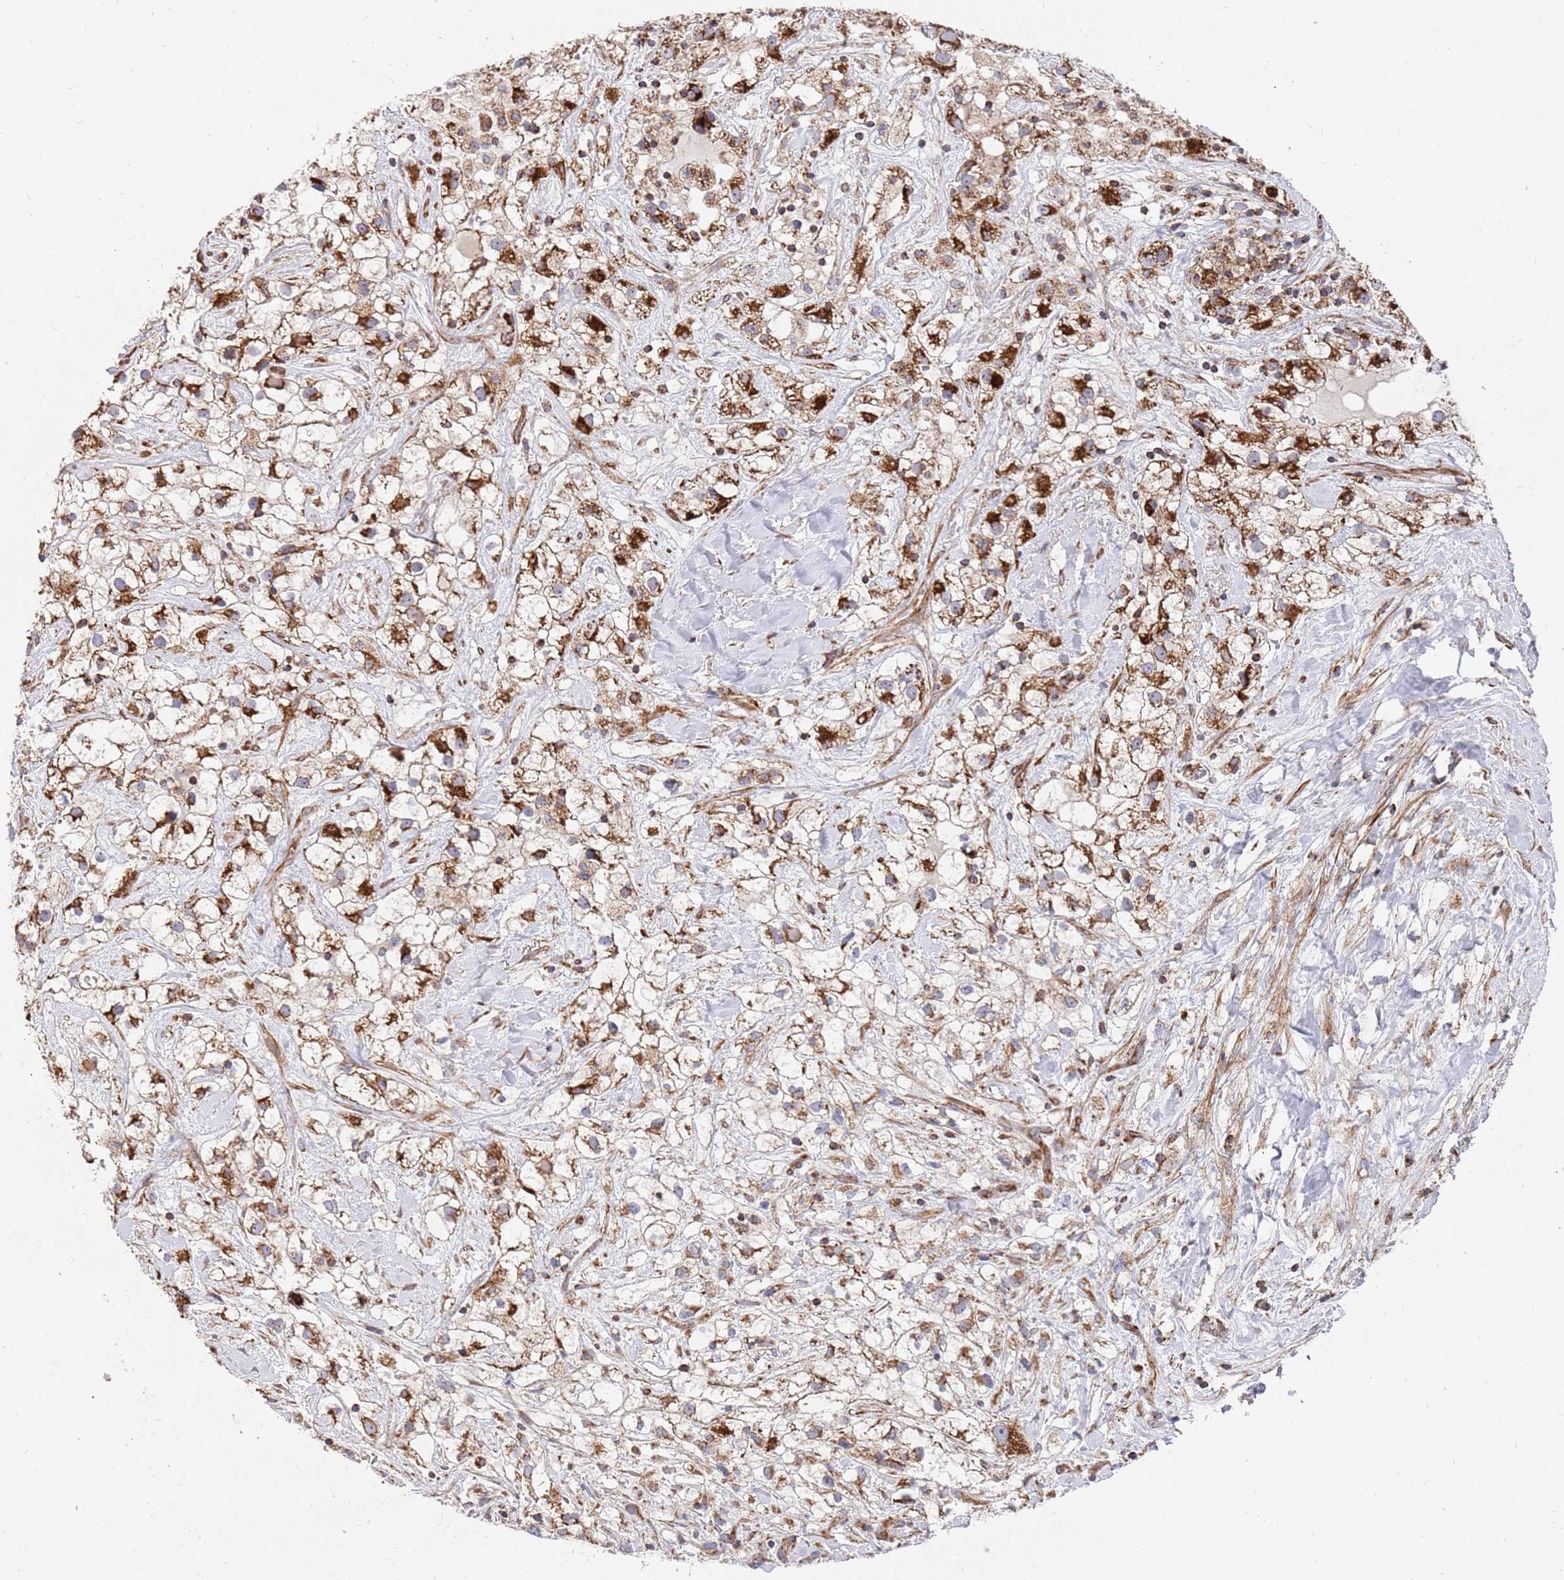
{"staining": {"intensity": "strong", "quantity": "25%-75%", "location": "cytoplasmic/membranous"}, "tissue": "renal cancer", "cell_type": "Tumor cells", "image_type": "cancer", "snomed": [{"axis": "morphology", "description": "Adenocarcinoma, NOS"}, {"axis": "topography", "description": "Kidney"}], "caption": "Renal cancer (adenocarcinoma) stained with DAB IHC shows high levels of strong cytoplasmic/membranous expression in about 25%-75% of tumor cells.", "gene": "WDFY3", "patient": {"sex": "male", "age": 59}}